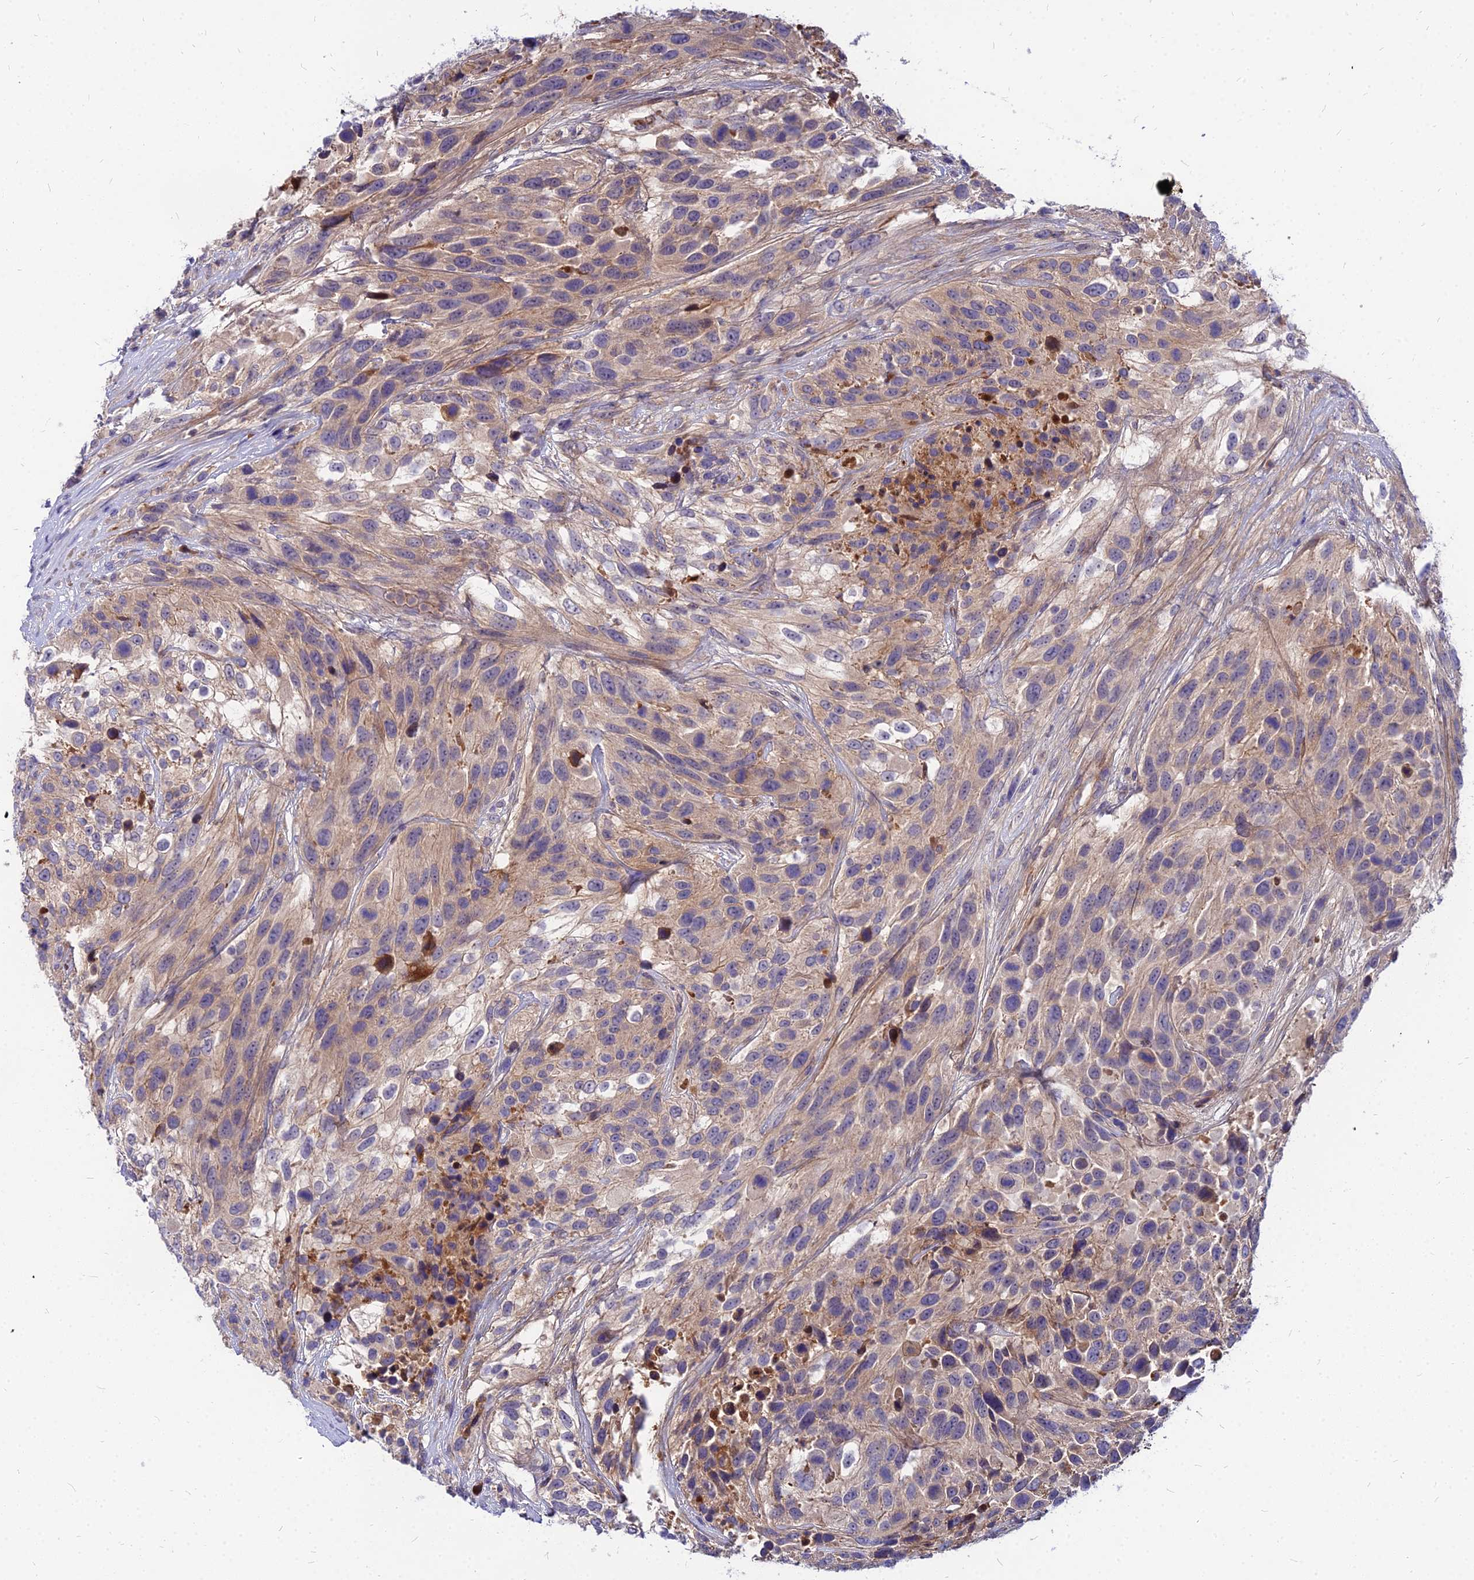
{"staining": {"intensity": "weak", "quantity": ">75%", "location": "cytoplasmic/membranous"}, "tissue": "urothelial cancer", "cell_type": "Tumor cells", "image_type": "cancer", "snomed": [{"axis": "morphology", "description": "Urothelial carcinoma, High grade"}, {"axis": "topography", "description": "Urinary bladder"}], "caption": "IHC of urothelial cancer demonstrates low levels of weak cytoplasmic/membranous positivity in about >75% of tumor cells. Using DAB (brown) and hematoxylin (blue) stains, captured at high magnification using brightfield microscopy.", "gene": "ACSM6", "patient": {"sex": "female", "age": 70}}